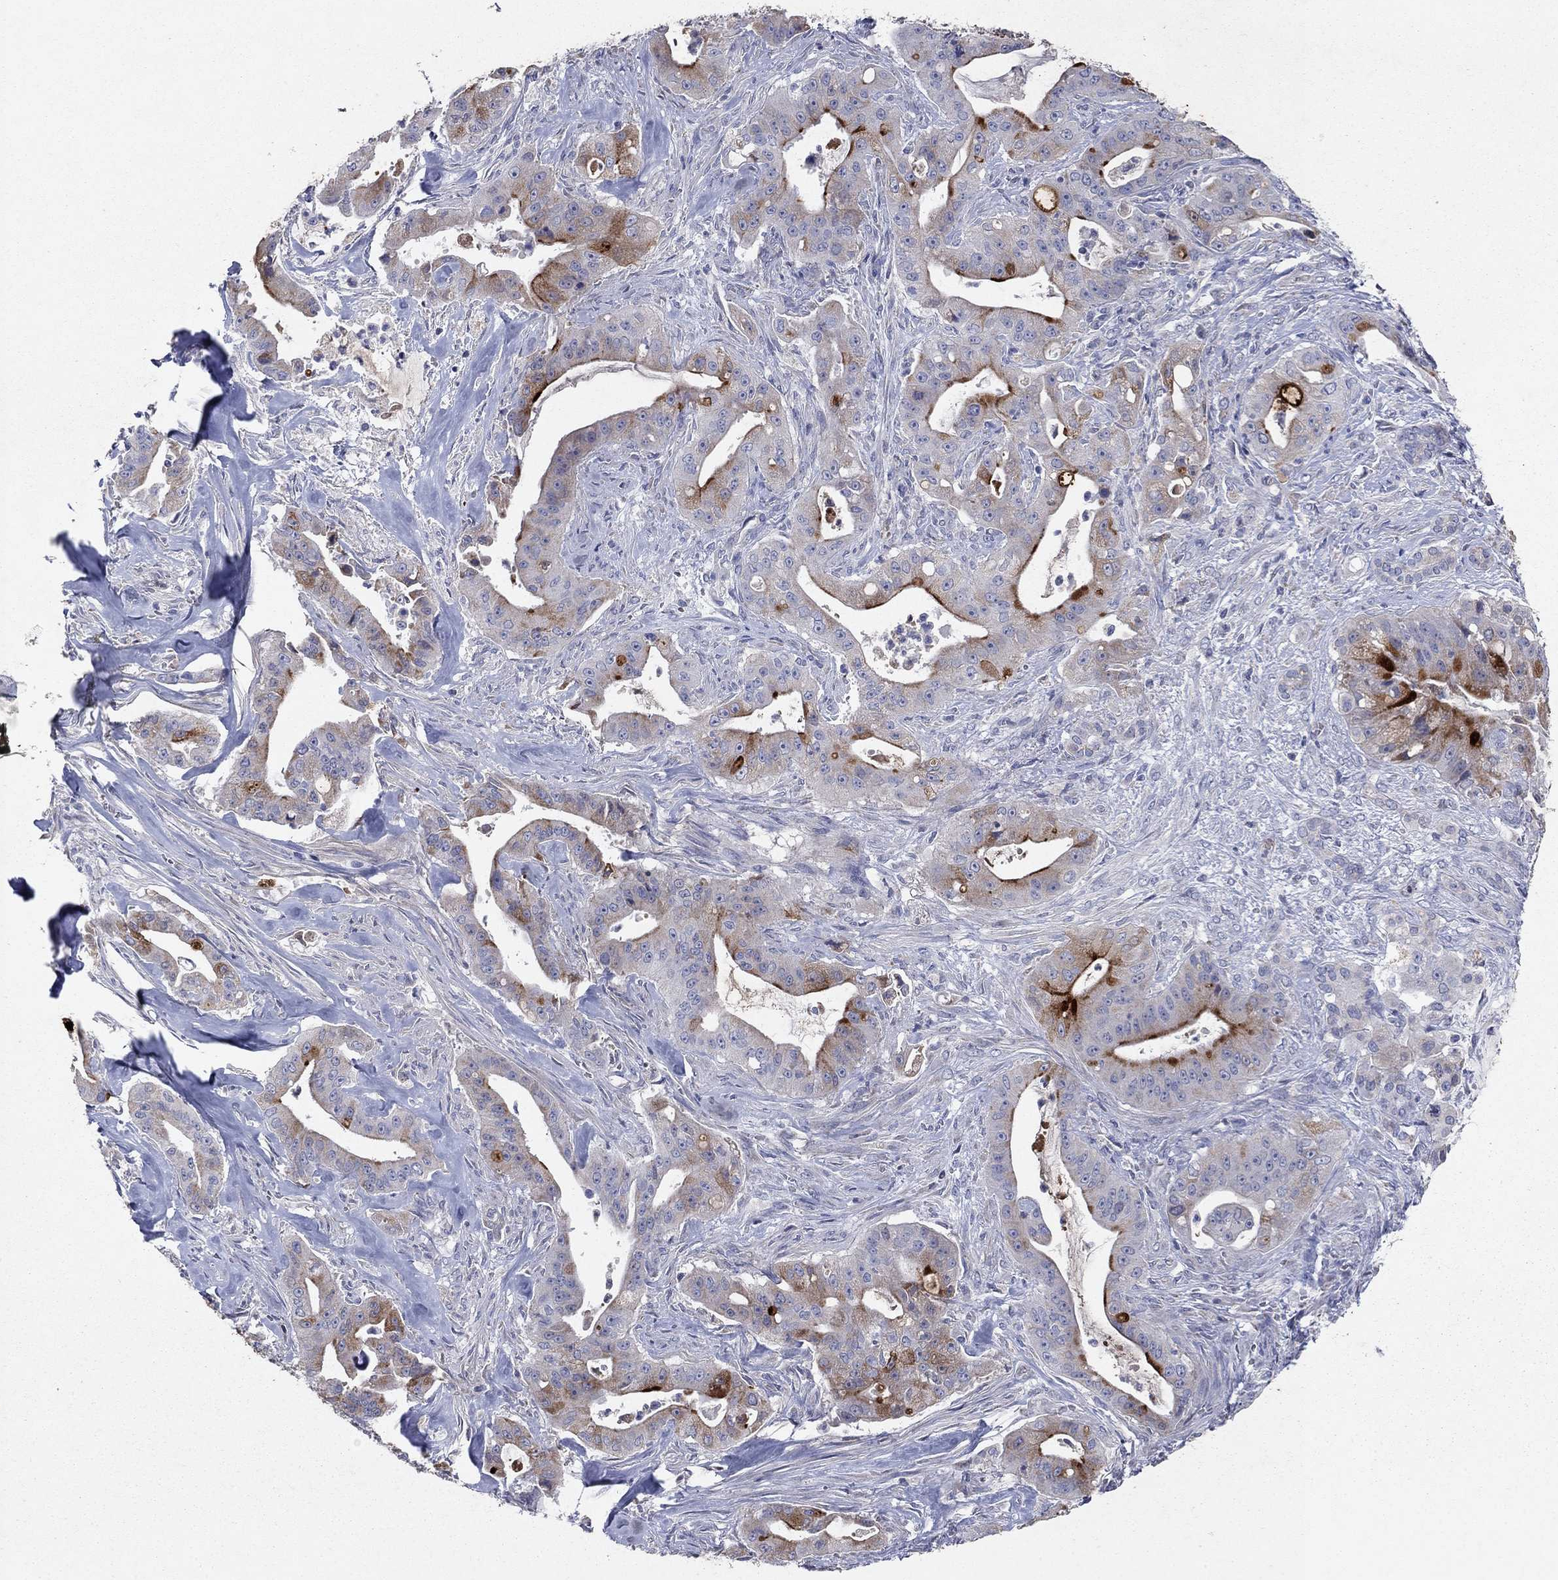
{"staining": {"intensity": "strong", "quantity": "<25%", "location": "cytoplasmic/membranous"}, "tissue": "pancreatic cancer", "cell_type": "Tumor cells", "image_type": "cancer", "snomed": [{"axis": "morphology", "description": "Normal tissue, NOS"}, {"axis": "morphology", "description": "Inflammation, NOS"}, {"axis": "morphology", "description": "Adenocarcinoma, NOS"}, {"axis": "topography", "description": "Pancreas"}], "caption": "Tumor cells reveal medium levels of strong cytoplasmic/membranous positivity in approximately <25% of cells in adenocarcinoma (pancreatic).", "gene": "PTGDS", "patient": {"sex": "male", "age": 57}}